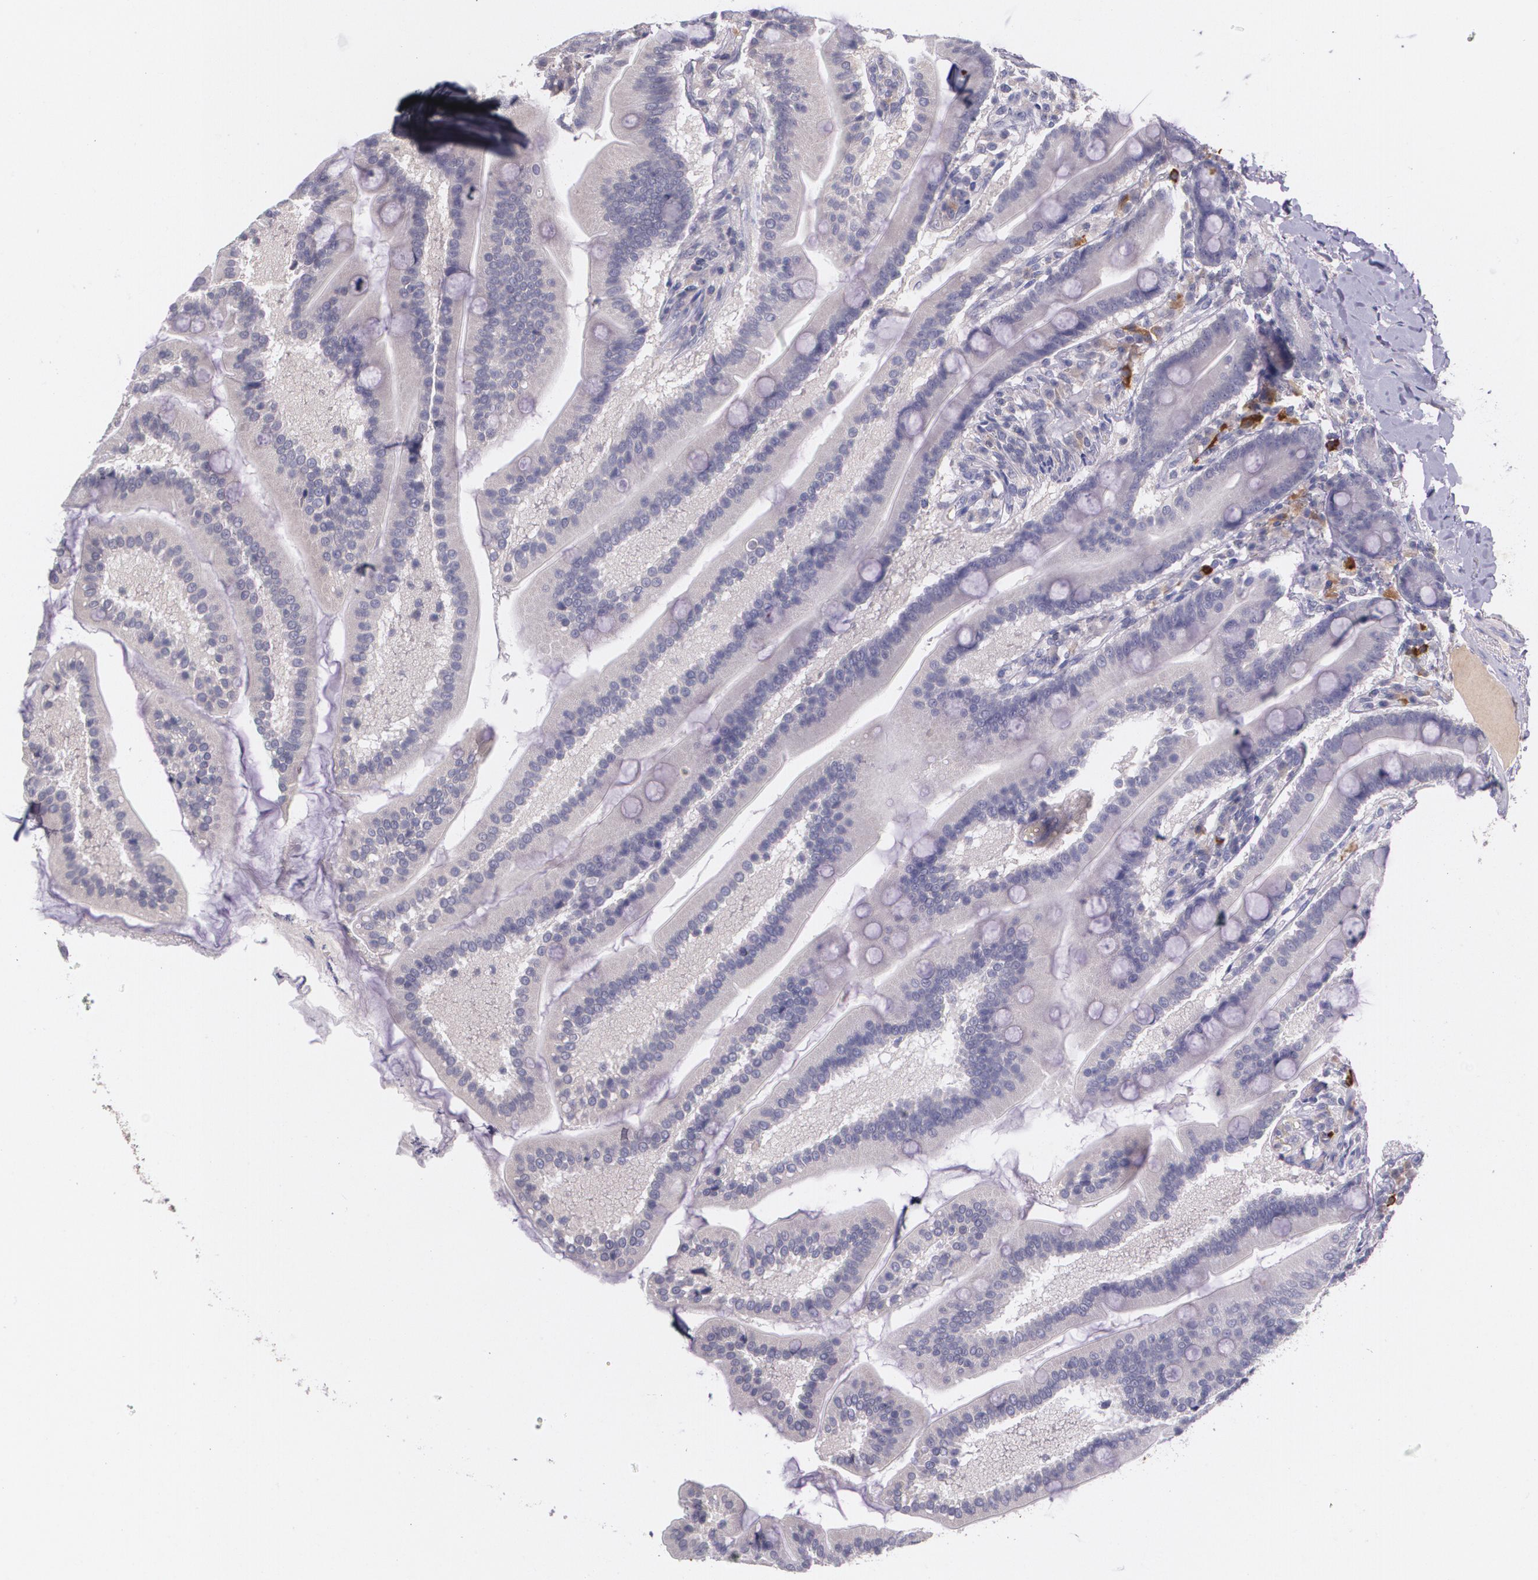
{"staining": {"intensity": "negative", "quantity": "none", "location": "none"}, "tissue": "duodenum", "cell_type": "Glandular cells", "image_type": "normal", "snomed": [{"axis": "morphology", "description": "Normal tissue, NOS"}, {"axis": "topography", "description": "Duodenum"}], "caption": "IHC photomicrograph of normal duodenum: human duodenum stained with DAB reveals no significant protein positivity in glandular cells. (Immunohistochemistry, brightfield microscopy, high magnification).", "gene": "TM4SF1", "patient": {"sex": "female", "age": 64}}